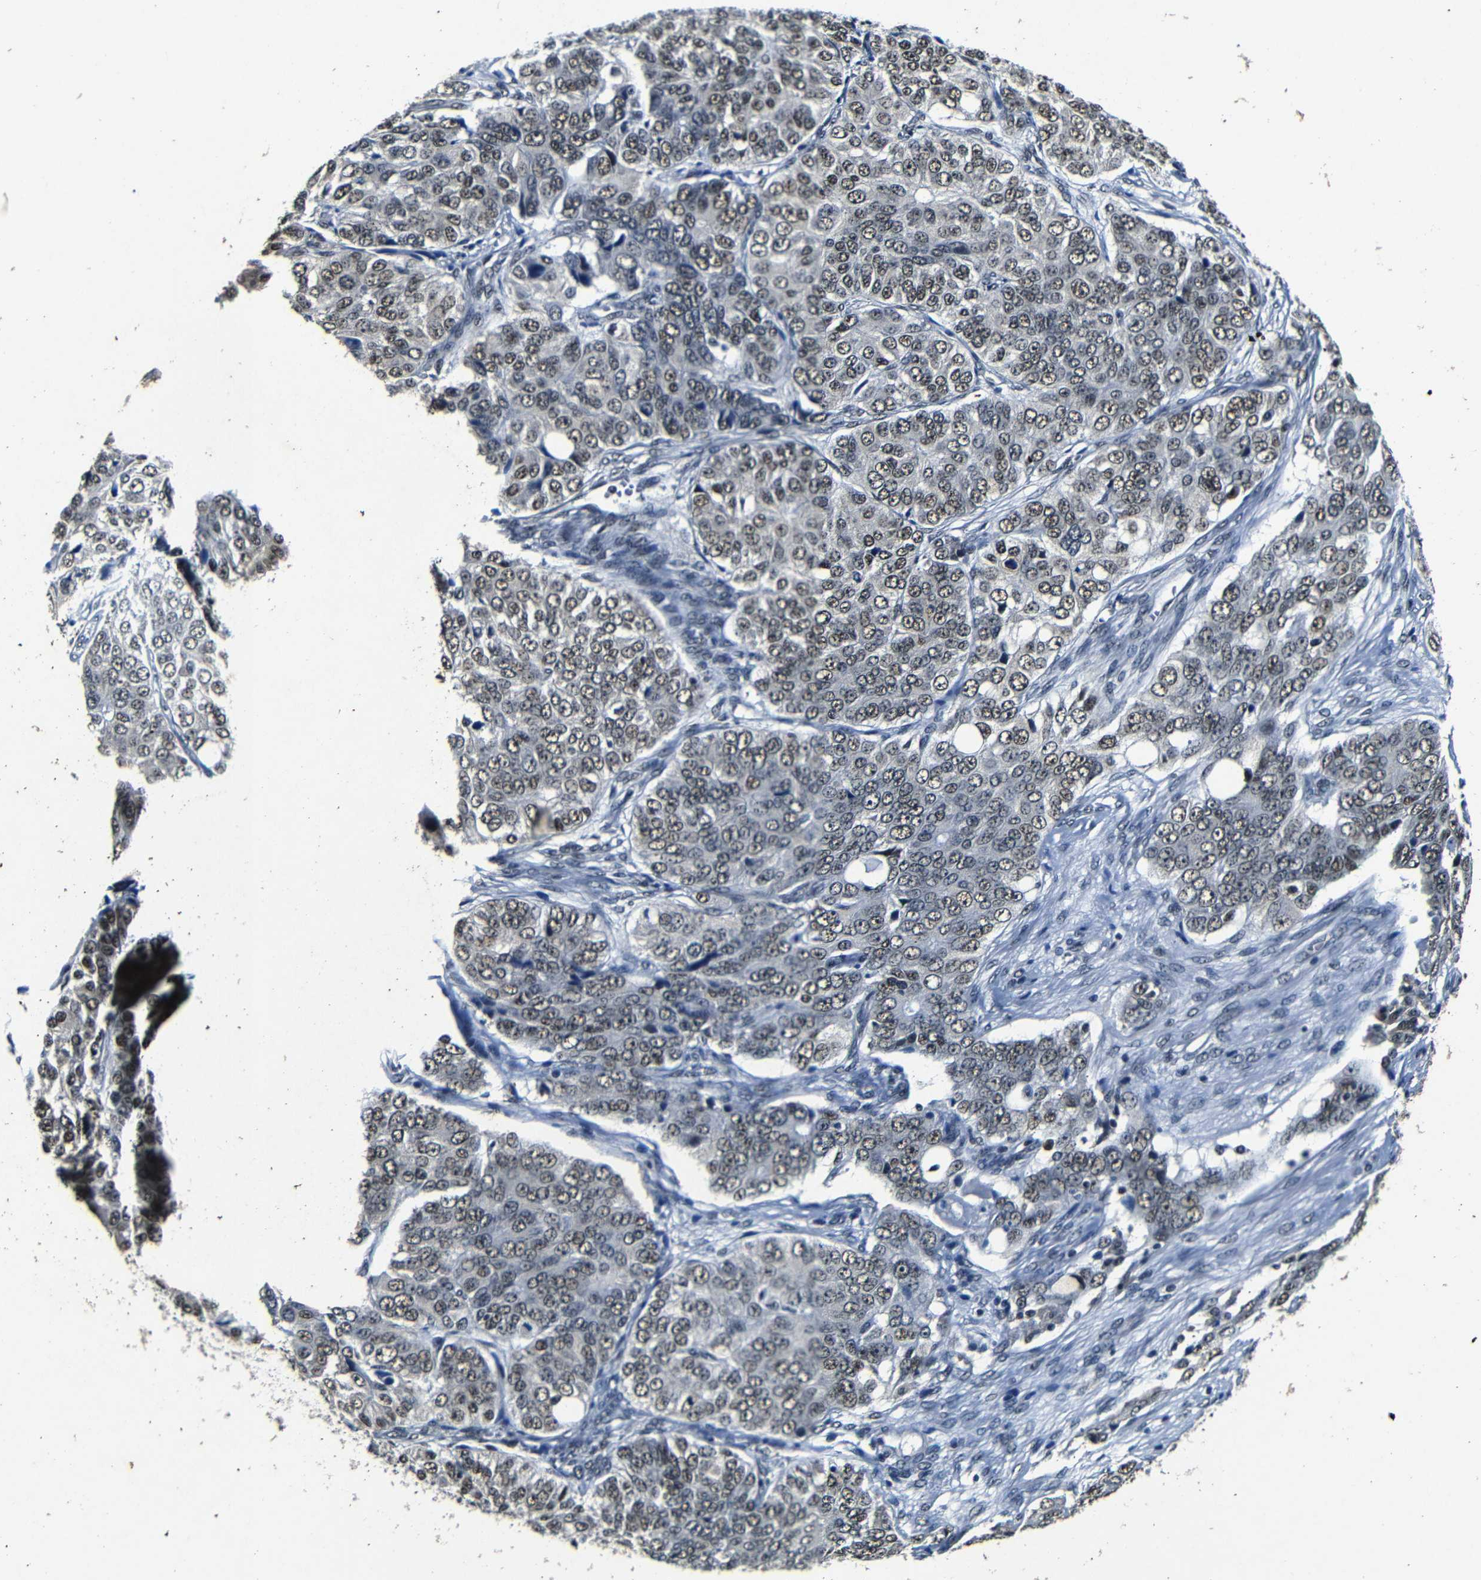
{"staining": {"intensity": "weak", "quantity": ">75%", "location": "nuclear"}, "tissue": "ovarian cancer", "cell_type": "Tumor cells", "image_type": "cancer", "snomed": [{"axis": "morphology", "description": "Carcinoma, endometroid"}, {"axis": "topography", "description": "Ovary"}], "caption": "High-magnification brightfield microscopy of ovarian cancer (endometroid carcinoma) stained with DAB (3,3'-diaminobenzidine) (brown) and counterstained with hematoxylin (blue). tumor cells exhibit weak nuclear expression is present in about>75% of cells.", "gene": "FOXD4", "patient": {"sex": "female", "age": 51}}